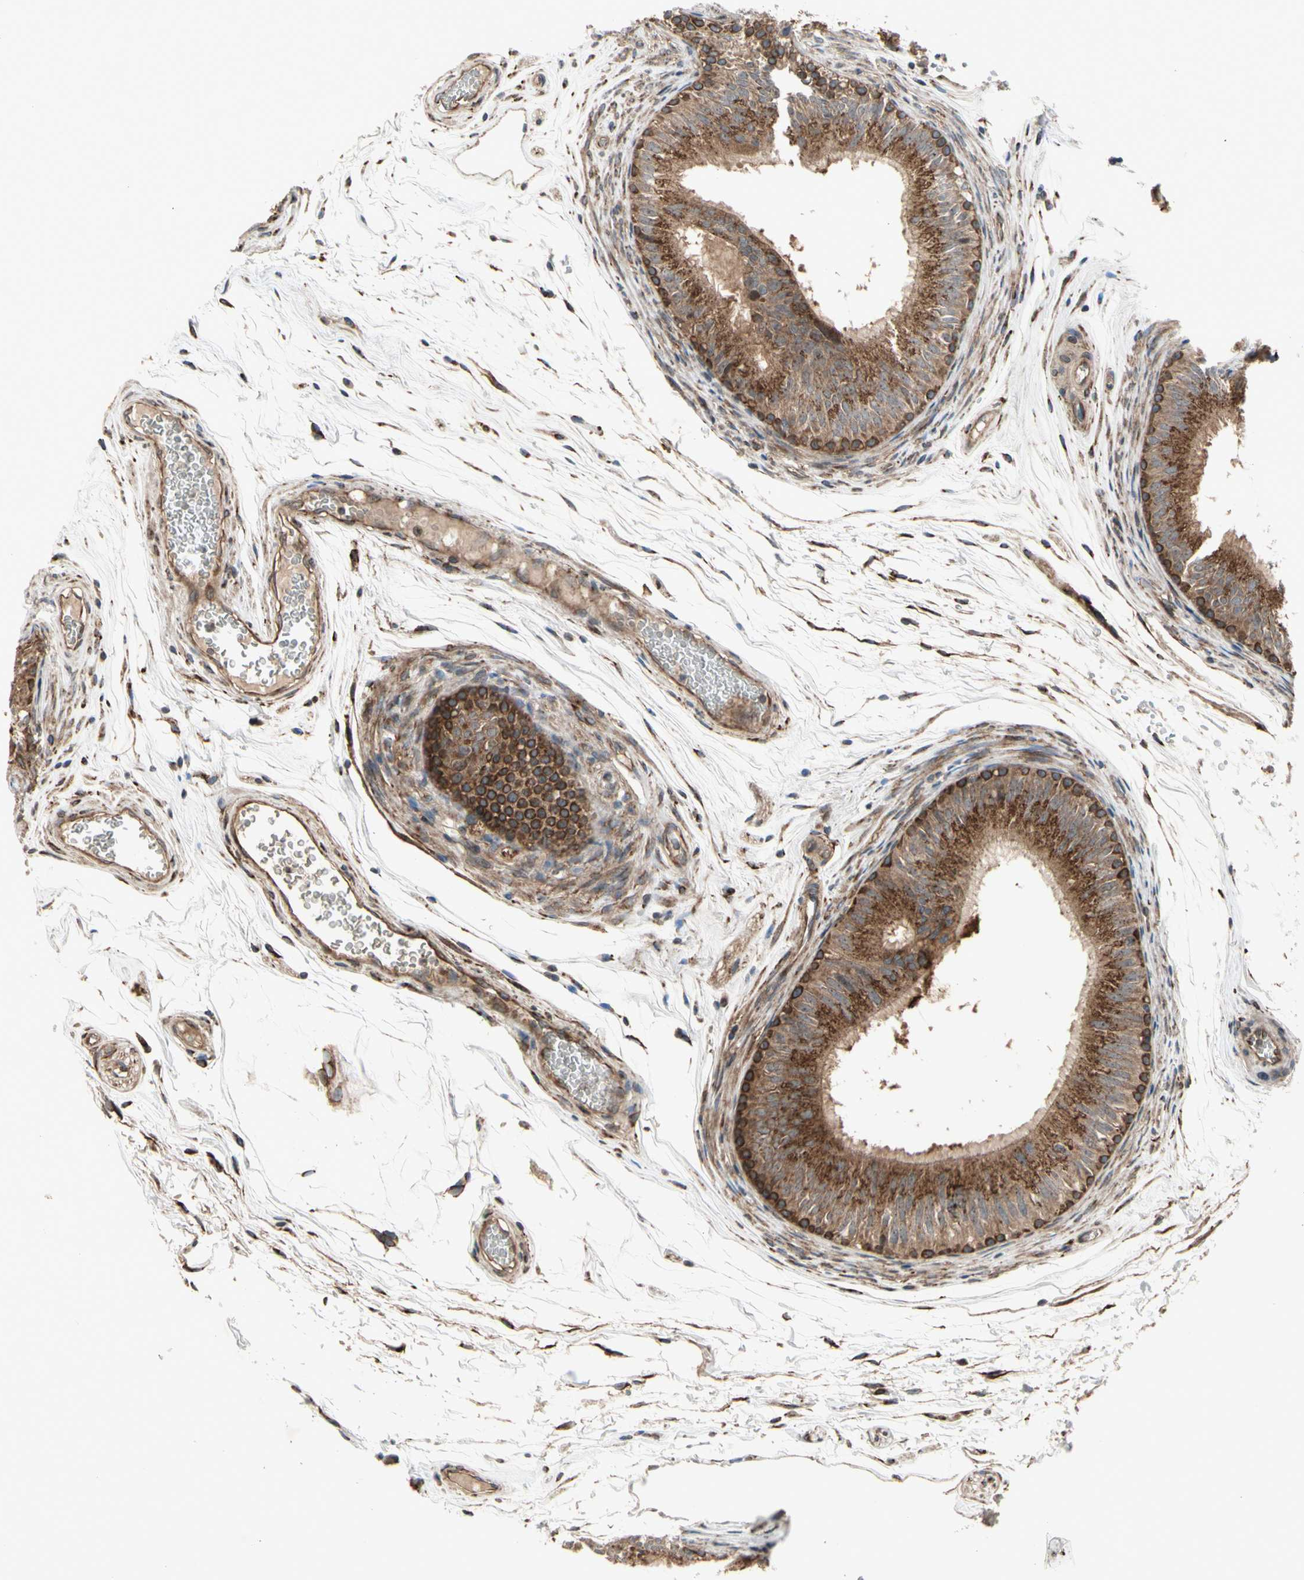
{"staining": {"intensity": "strong", "quantity": ">75%", "location": "cytoplasmic/membranous"}, "tissue": "epididymis", "cell_type": "Glandular cells", "image_type": "normal", "snomed": [{"axis": "morphology", "description": "Normal tissue, NOS"}, {"axis": "topography", "description": "Epididymis"}], "caption": "Immunohistochemistry (IHC) micrograph of unremarkable epididymis: epididymis stained using immunohistochemistry displays high levels of strong protein expression localized specifically in the cytoplasmic/membranous of glandular cells, appearing as a cytoplasmic/membranous brown color.", "gene": "SLC39A9", "patient": {"sex": "male", "age": 36}}